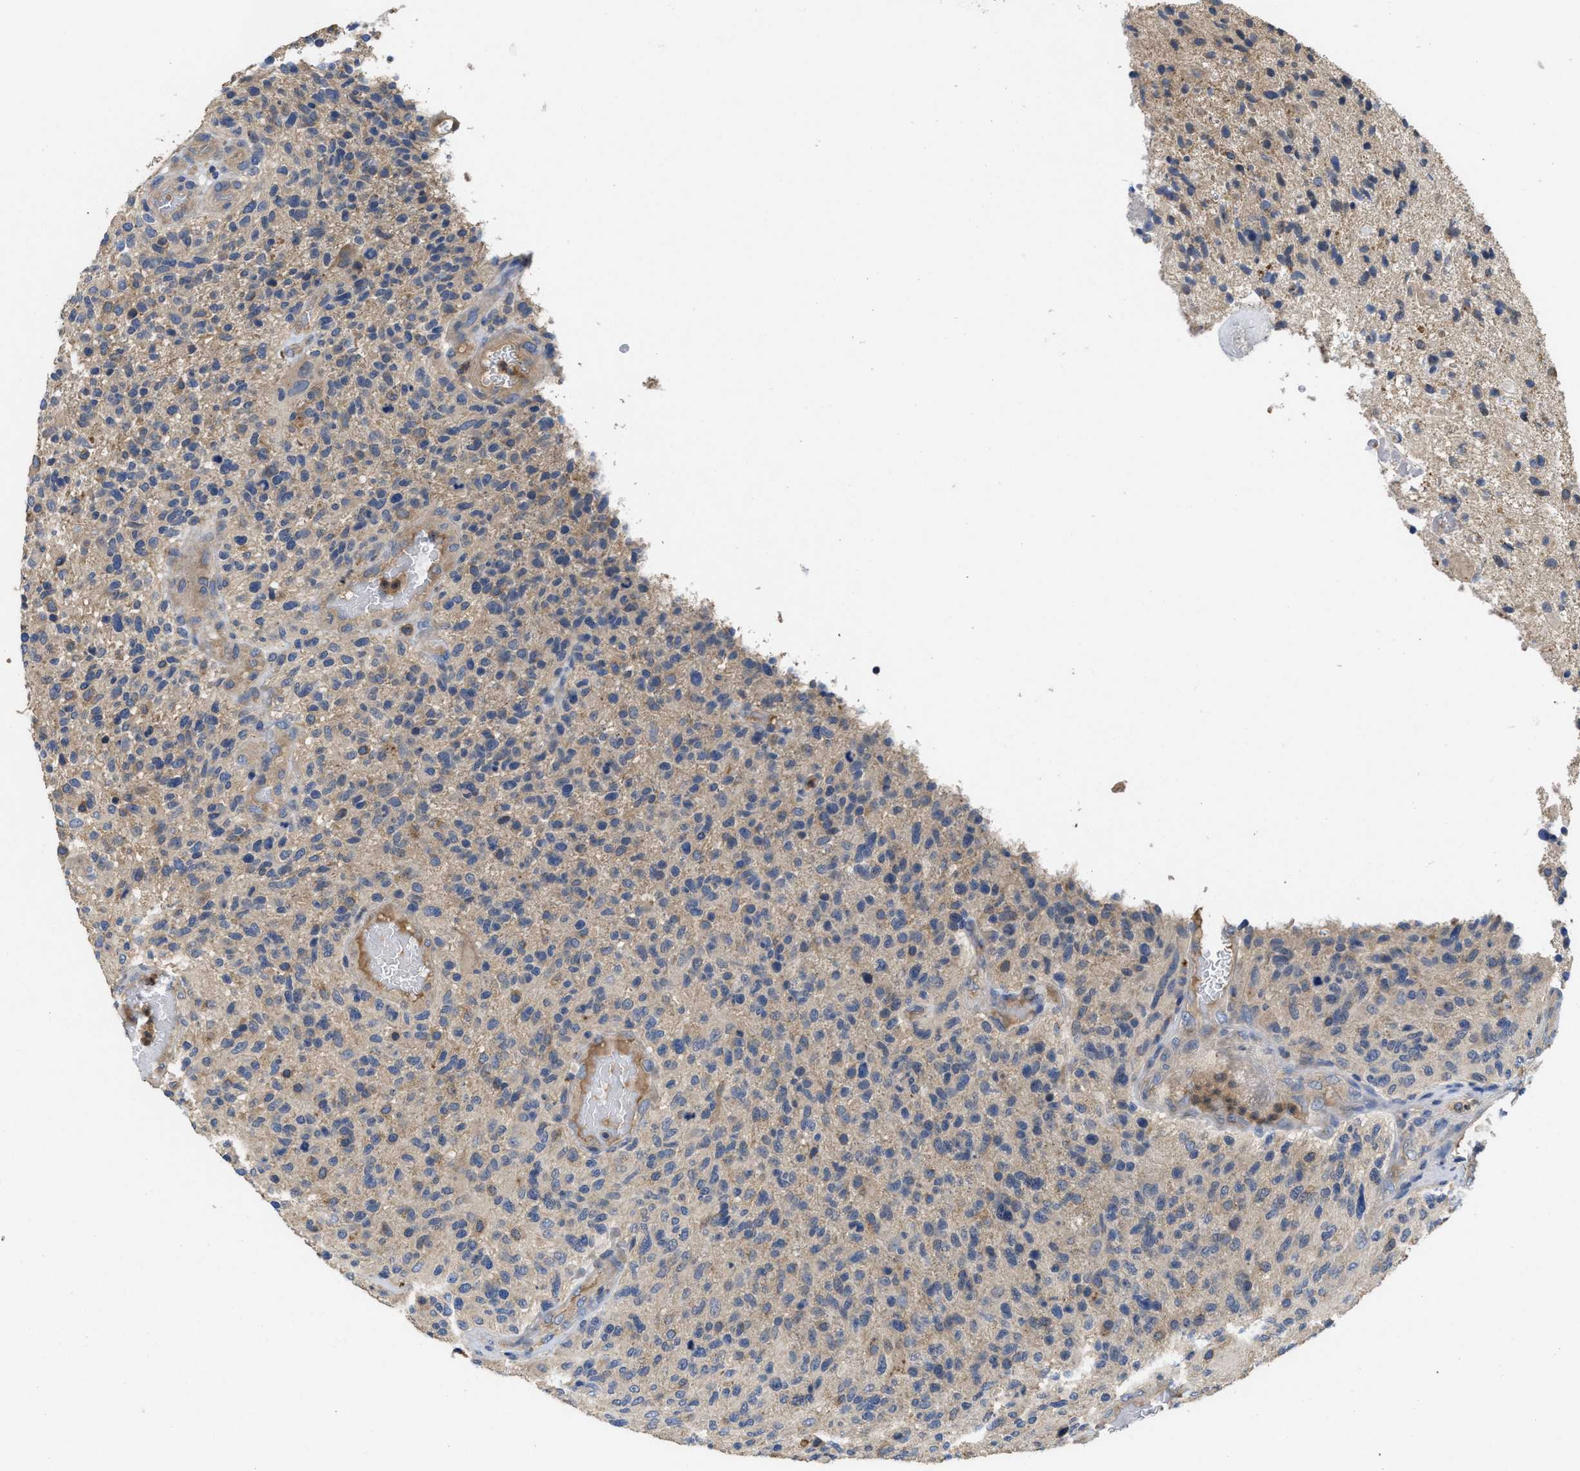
{"staining": {"intensity": "weak", "quantity": "<25%", "location": "cytoplasmic/membranous"}, "tissue": "glioma", "cell_type": "Tumor cells", "image_type": "cancer", "snomed": [{"axis": "morphology", "description": "Glioma, malignant, High grade"}, {"axis": "topography", "description": "Brain"}], "caption": "The photomicrograph displays no staining of tumor cells in glioma.", "gene": "RNF216", "patient": {"sex": "male", "age": 72}}